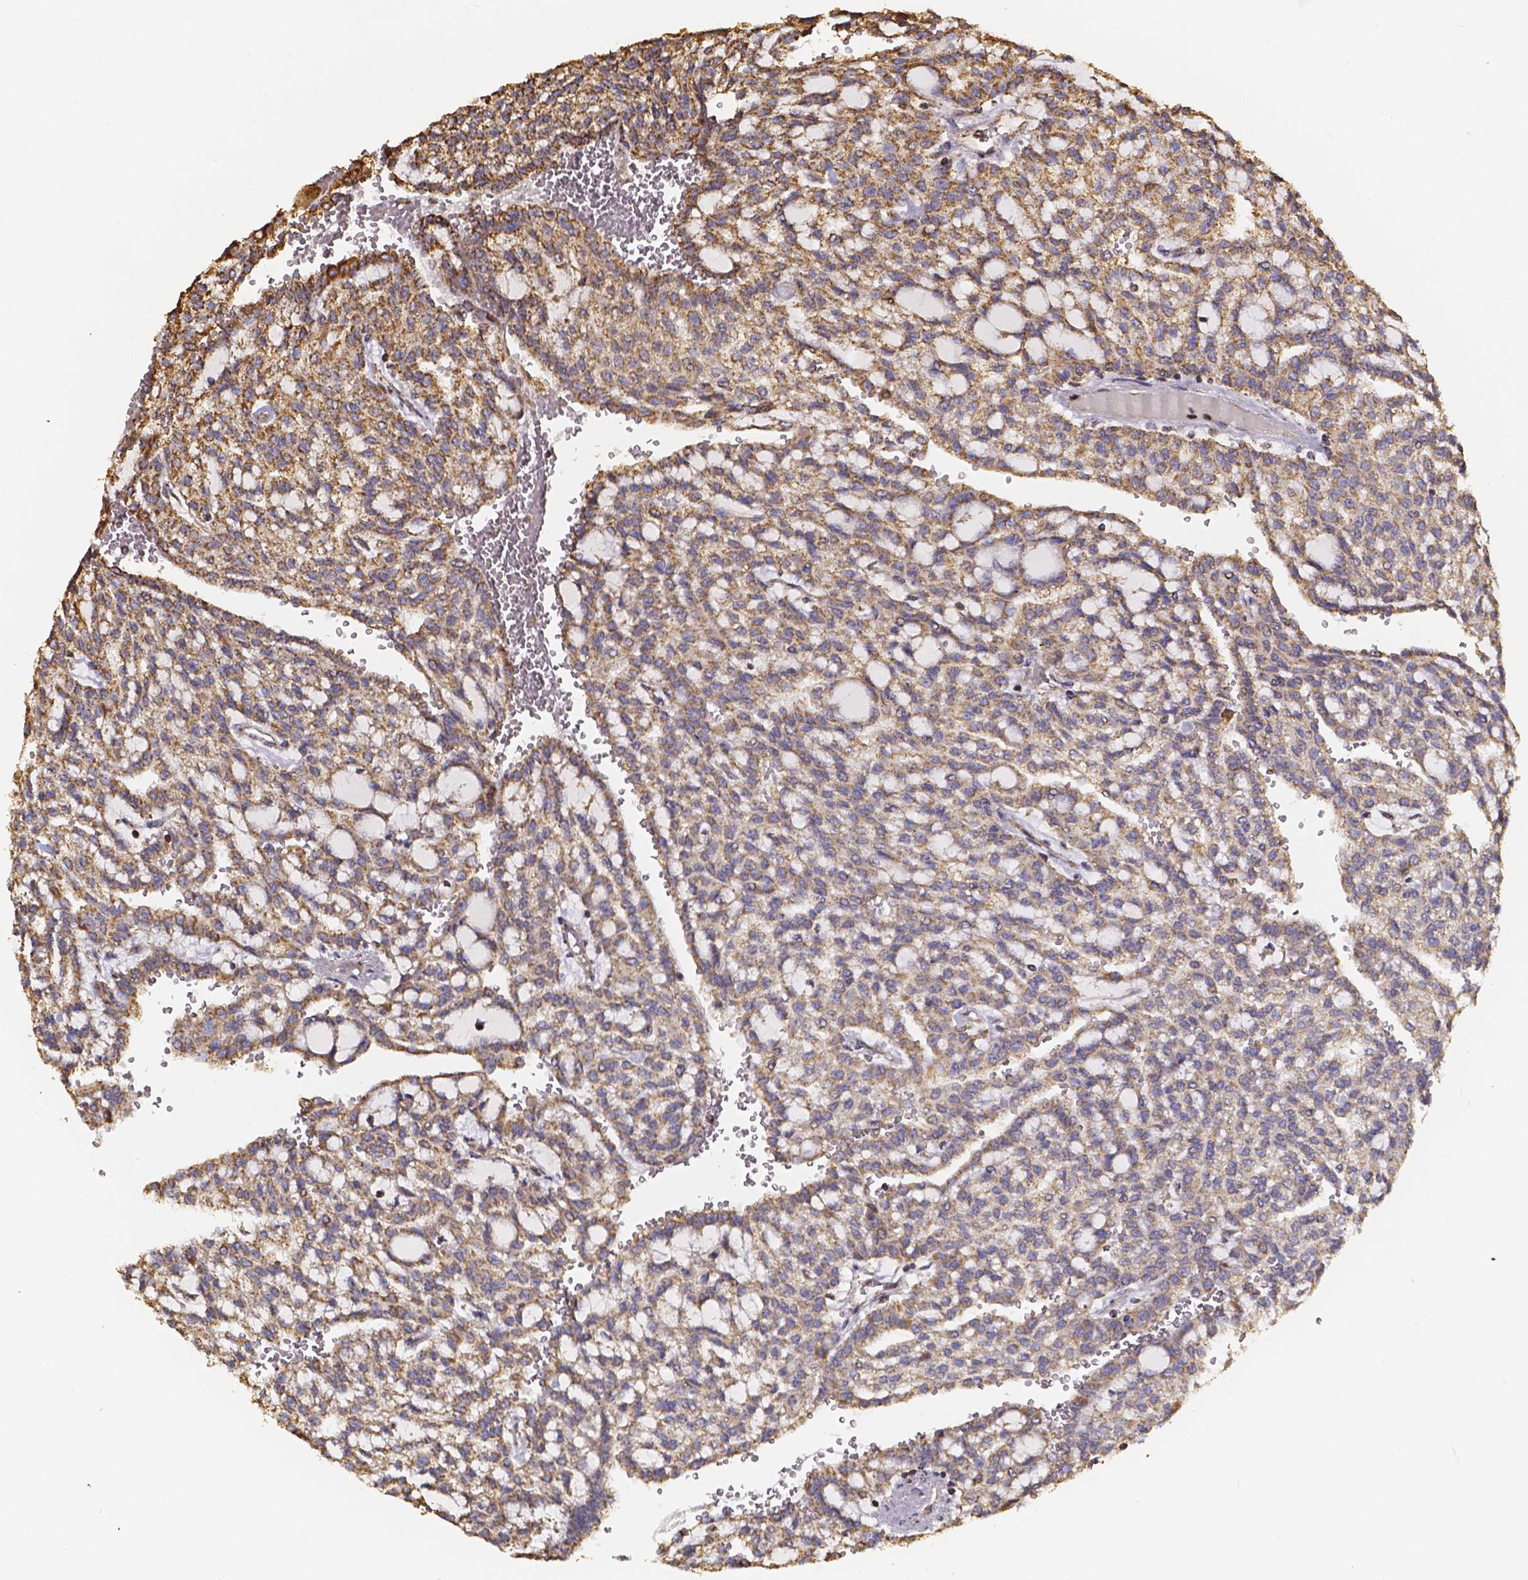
{"staining": {"intensity": "moderate", "quantity": ">75%", "location": "cytoplasmic/membranous"}, "tissue": "renal cancer", "cell_type": "Tumor cells", "image_type": "cancer", "snomed": [{"axis": "morphology", "description": "Adenocarcinoma, NOS"}, {"axis": "topography", "description": "Kidney"}], "caption": "Tumor cells show medium levels of moderate cytoplasmic/membranous expression in approximately >75% of cells in human renal cancer.", "gene": "SLC35D2", "patient": {"sex": "male", "age": 63}}